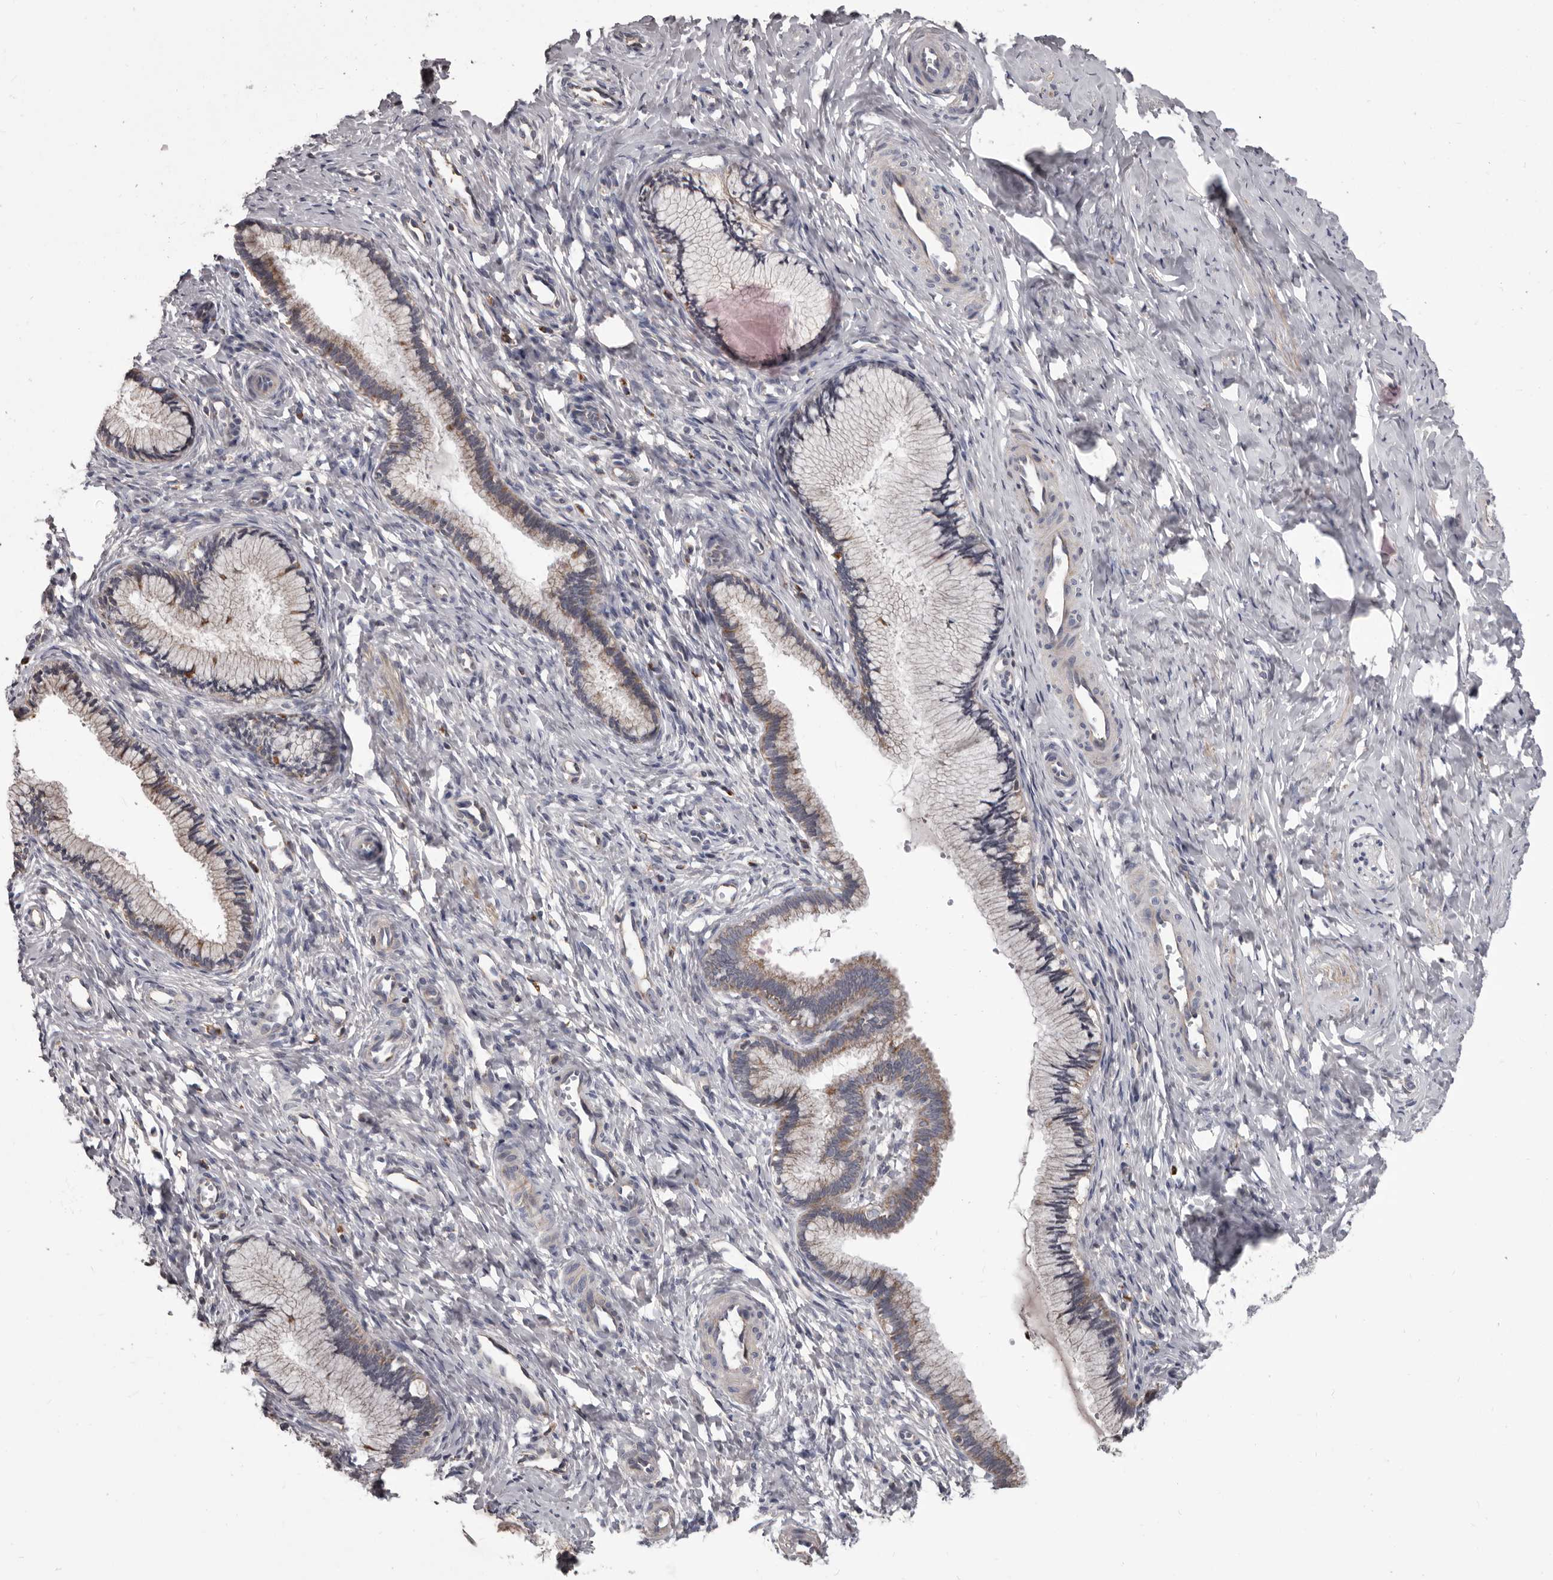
{"staining": {"intensity": "weak", "quantity": "<25%", "location": "cytoplasmic/membranous"}, "tissue": "cervix", "cell_type": "Glandular cells", "image_type": "normal", "snomed": [{"axis": "morphology", "description": "Normal tissue, NOS"}, {"axis": "topography", "description": "Cervix"}], "caption": "Protein analysis of unremarkable cervix exhibits no significant expression in glandular cells. The staining was performed using DAB (3,3'-diaminobenzidine) to visualize the protein expression in brown, while the nuclei were stained in blue with hematoxylin (Magnification: 20x).", "gene": "ALDH5A1", "patient": {"sex": "female", "age": 27}}